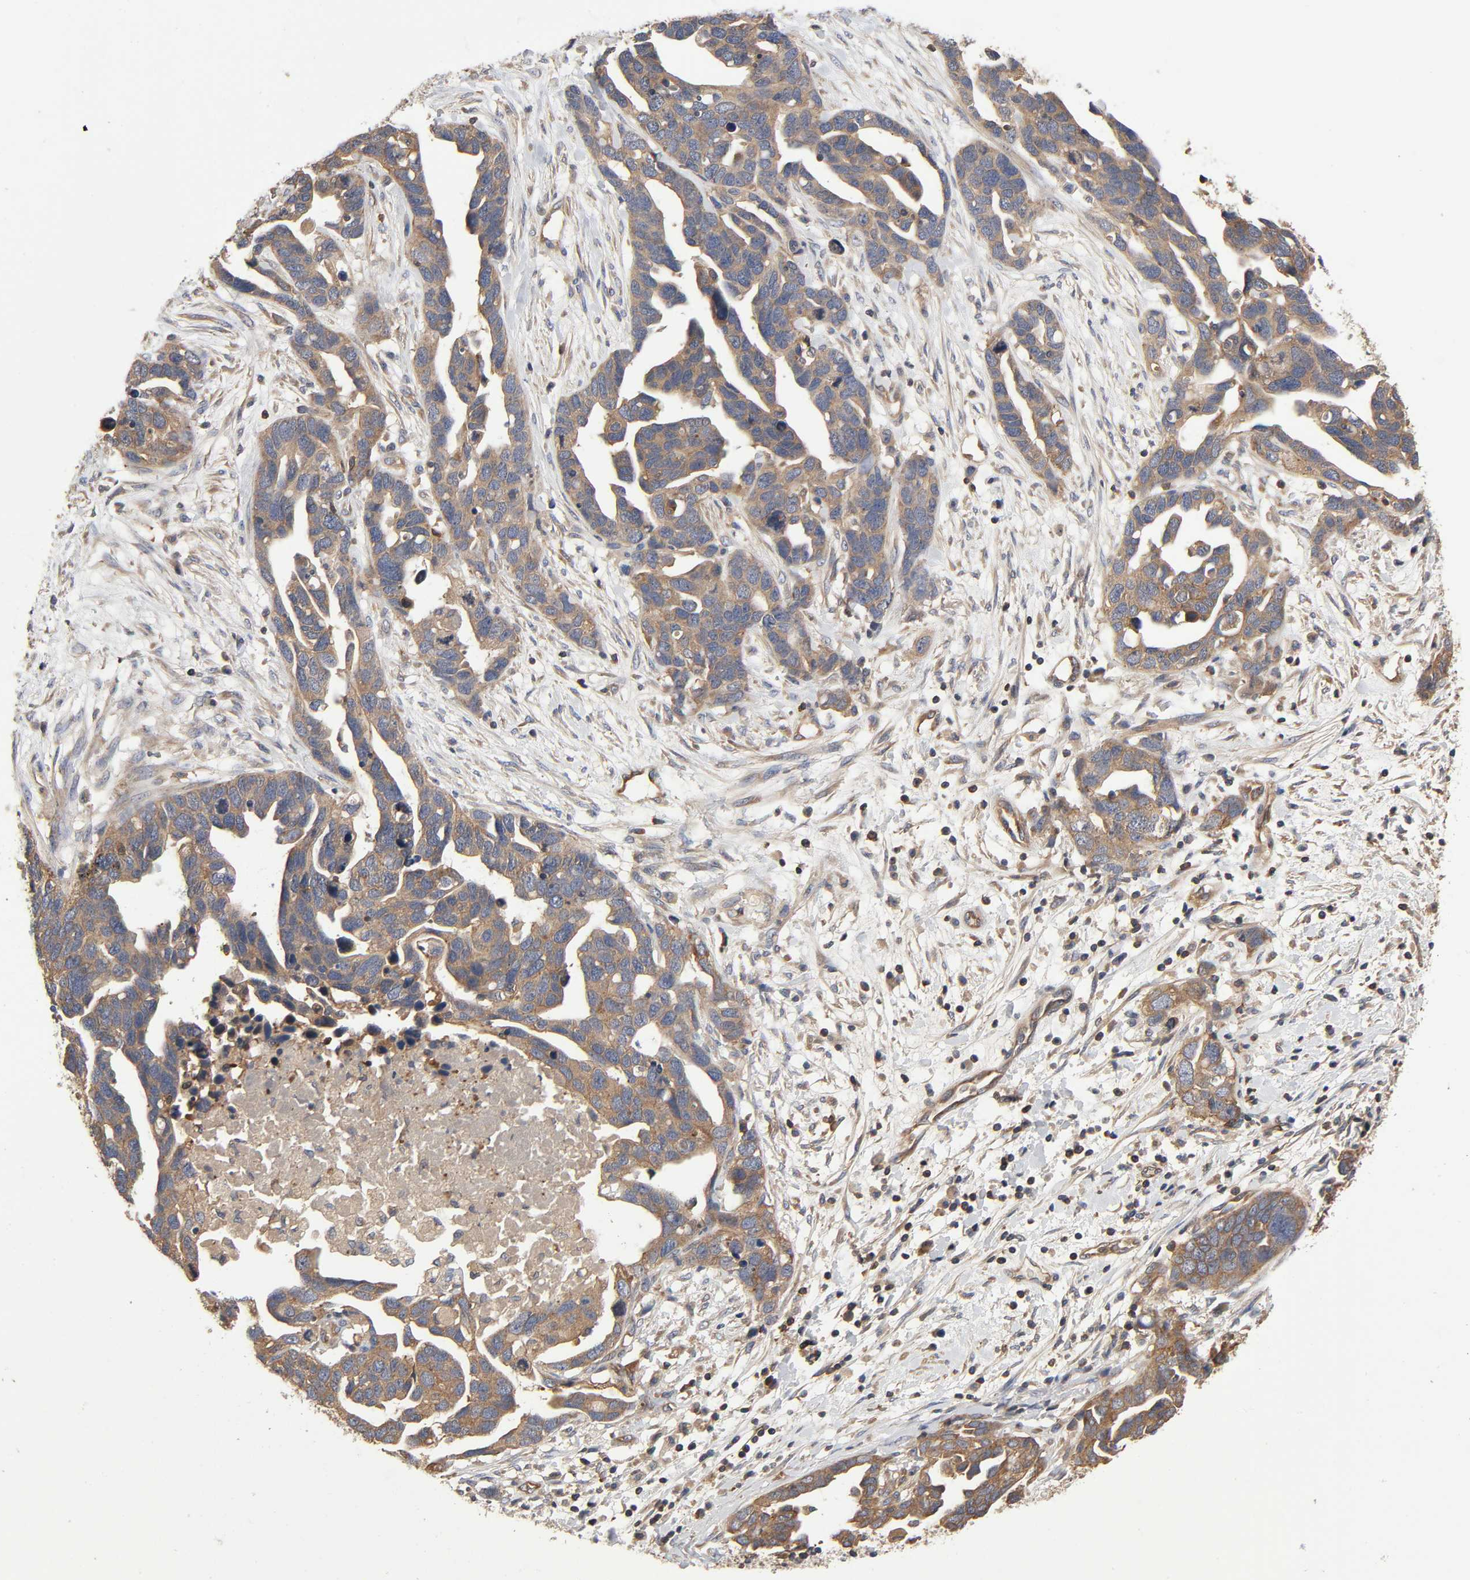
{"staining": {"intensity": "moderate", "quantity": "25%-75%", "location": "cytoplasmic/membranous"}, "tissue": "ovarian cancer", "cell_type": "Tumor cells", "image_type": "cancer", "snomed": [{"axis": "morphology", "description": "Cystadenocarcinoma, serous, NOS"}, {"axis": "topography", "description": "Ovary"}], "caption": "A high-resolution image shows immunohistochemistry staining of ovarian serous cystadenocarcinoma, which shows moderate cytoplasmic/membranous expression in approximately 25%-75% of tumor cells.", "gene": "LAMTOR2", "patient": {"sex": "female", "age": 54}}